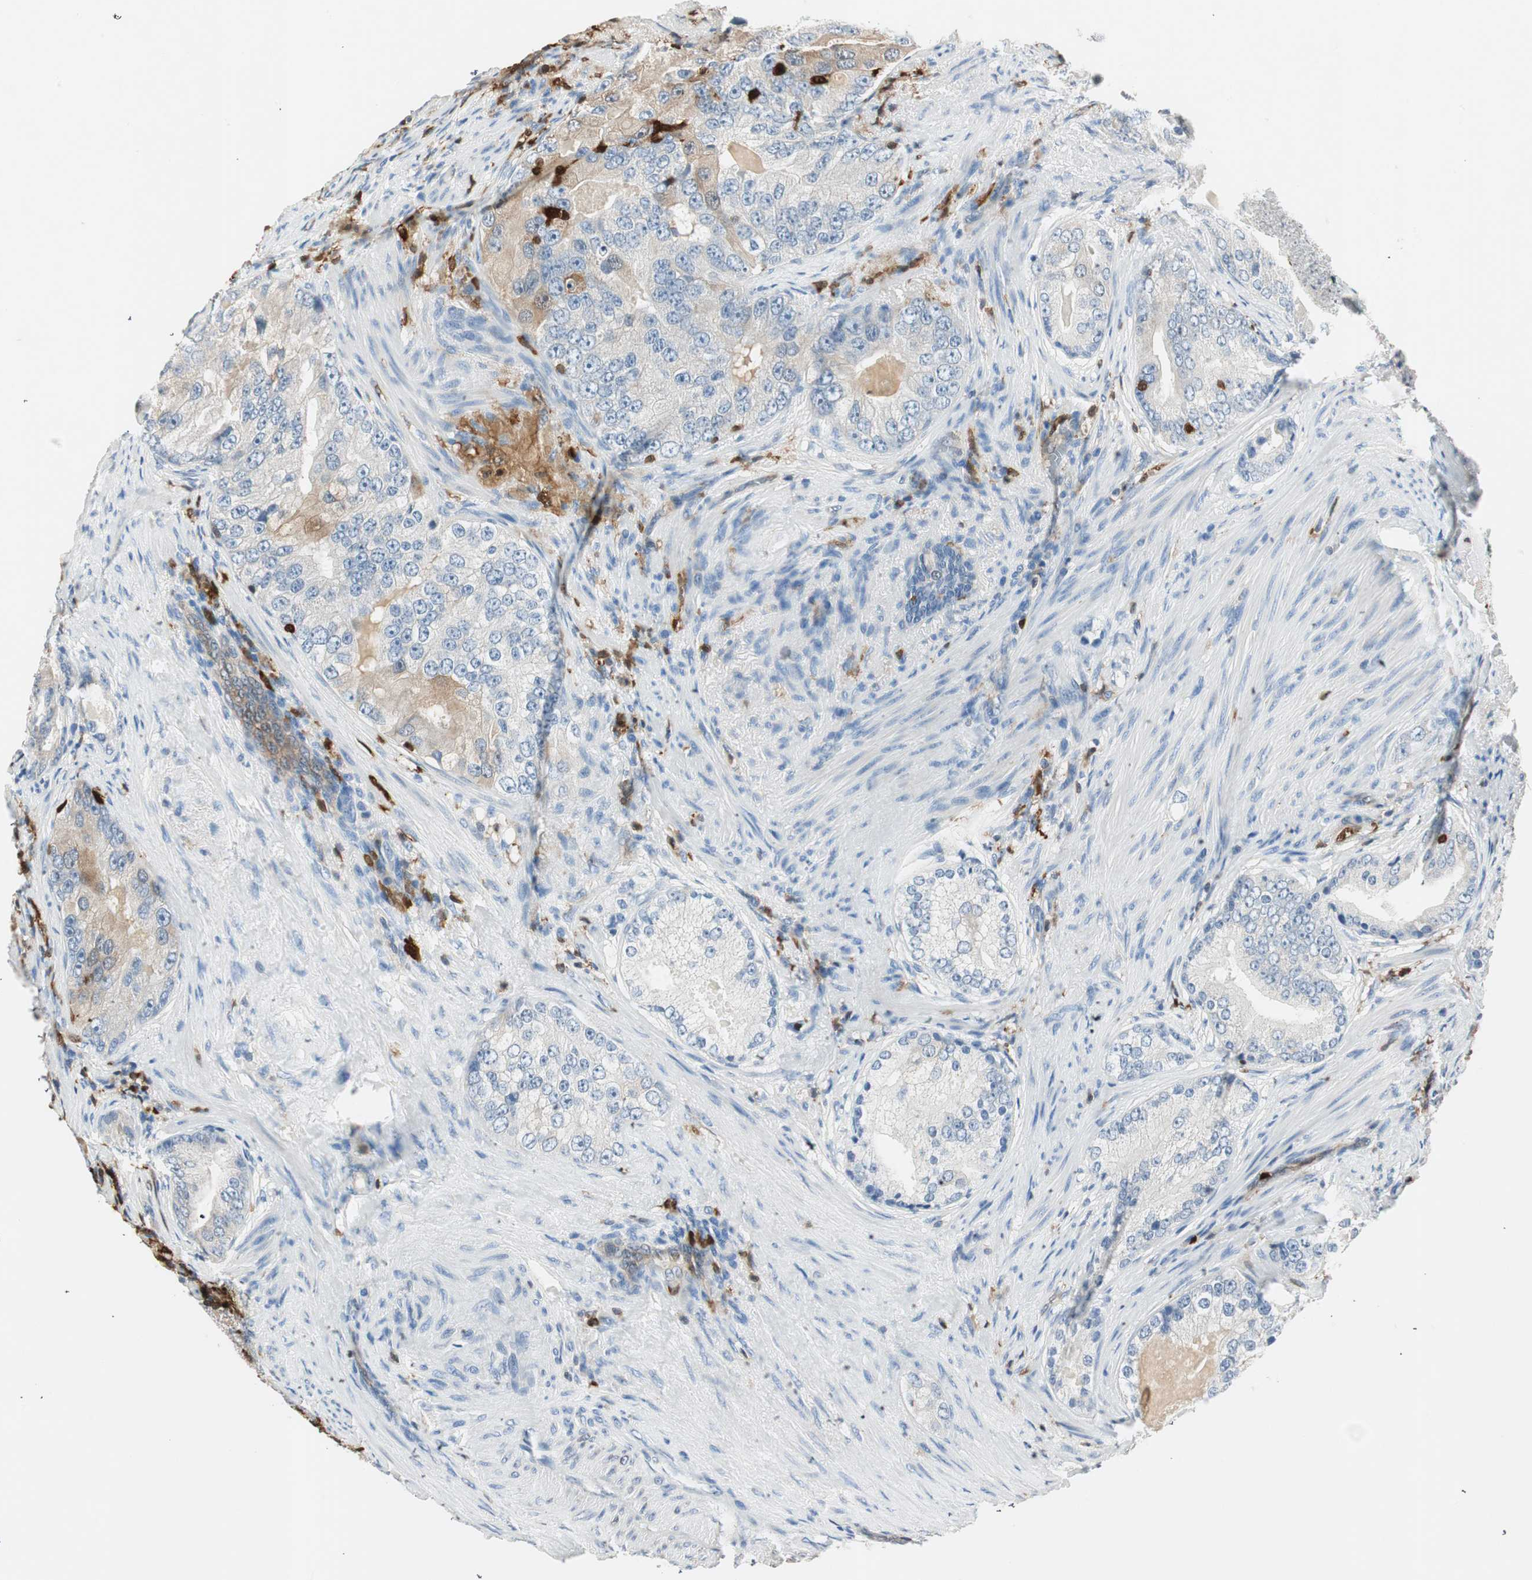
{"staining": {"intensity": "negative", "quantity": "none", "location": "none"}, "tissue": "prostate cancer", "cell_type": "Tumor cells", "image_type": "cancer", "snomed": [{"axis": "morphology", "description": "Adenocarcinoma, High grade"}, {"axis": "topography", "description": "Prostate"}], "caption": "Prostate cancer (high-grade adenocarcinoma) was stained to show a protein in brown. There is no significant expression in tumor cells. (DAB immunohistochemistry (IHC) with hematoxylin counter stain).", "gene": "COTL1", "patient": {"sex": "male", "age": 66}}